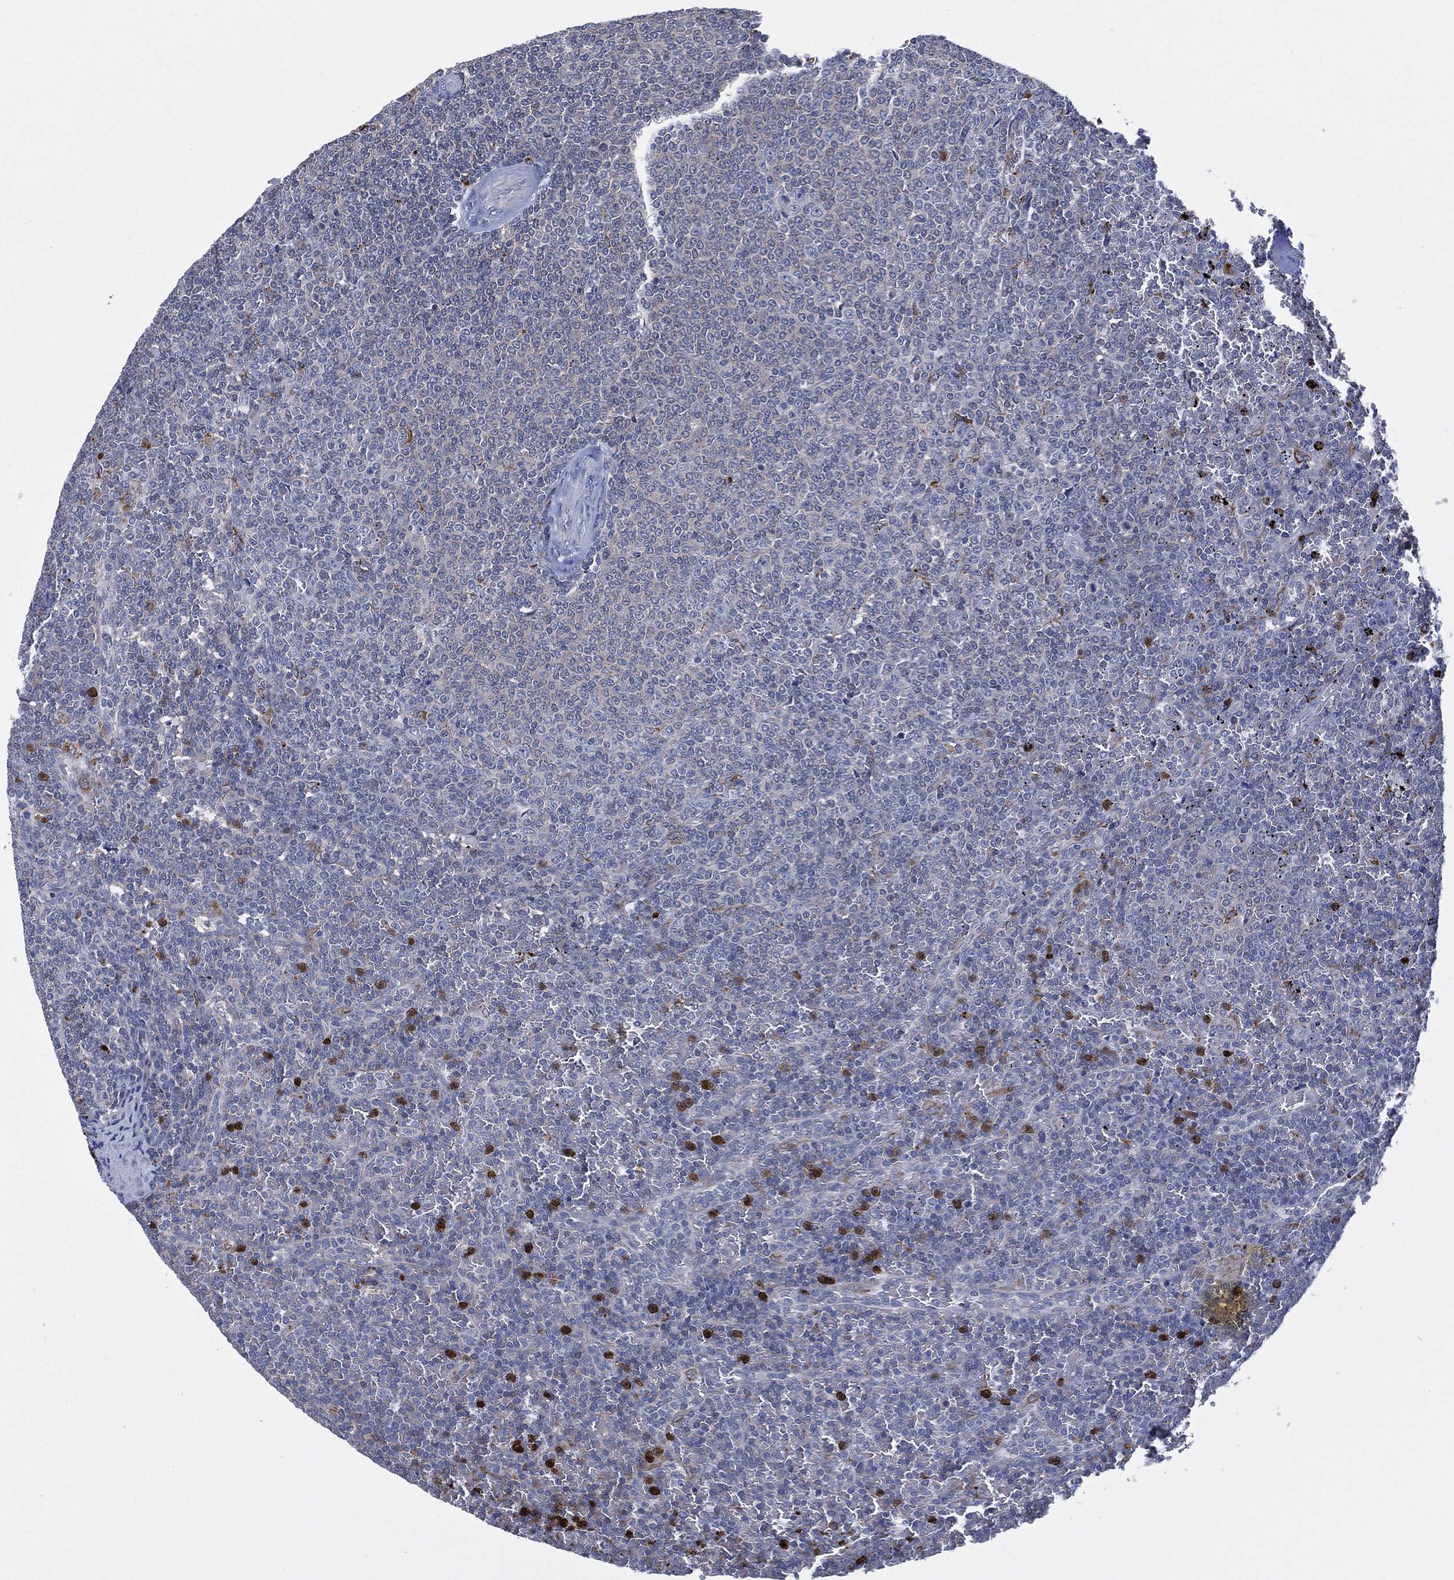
{"staining": {"intensity": "negative", "quantity": "none", "location": "none"}, "tissue": "lymphoma", "cell_type": "Tumor cells", "image_type": "cancer", "snomed": [{"axis": "morphology", "description": "Malignant lymphoma, non-Hodgkin's type, Low grade"}, {"axis": "topography", "description": "Spleen"}], "caption": "A micrograph of human lymphoma is negative for staining in tumor cells. (DAB immunohistochemistry (IHC) with hematoxylin counter stain).", "gene": "VSIG4", "patient": {"sex": "female", "age": 77}}